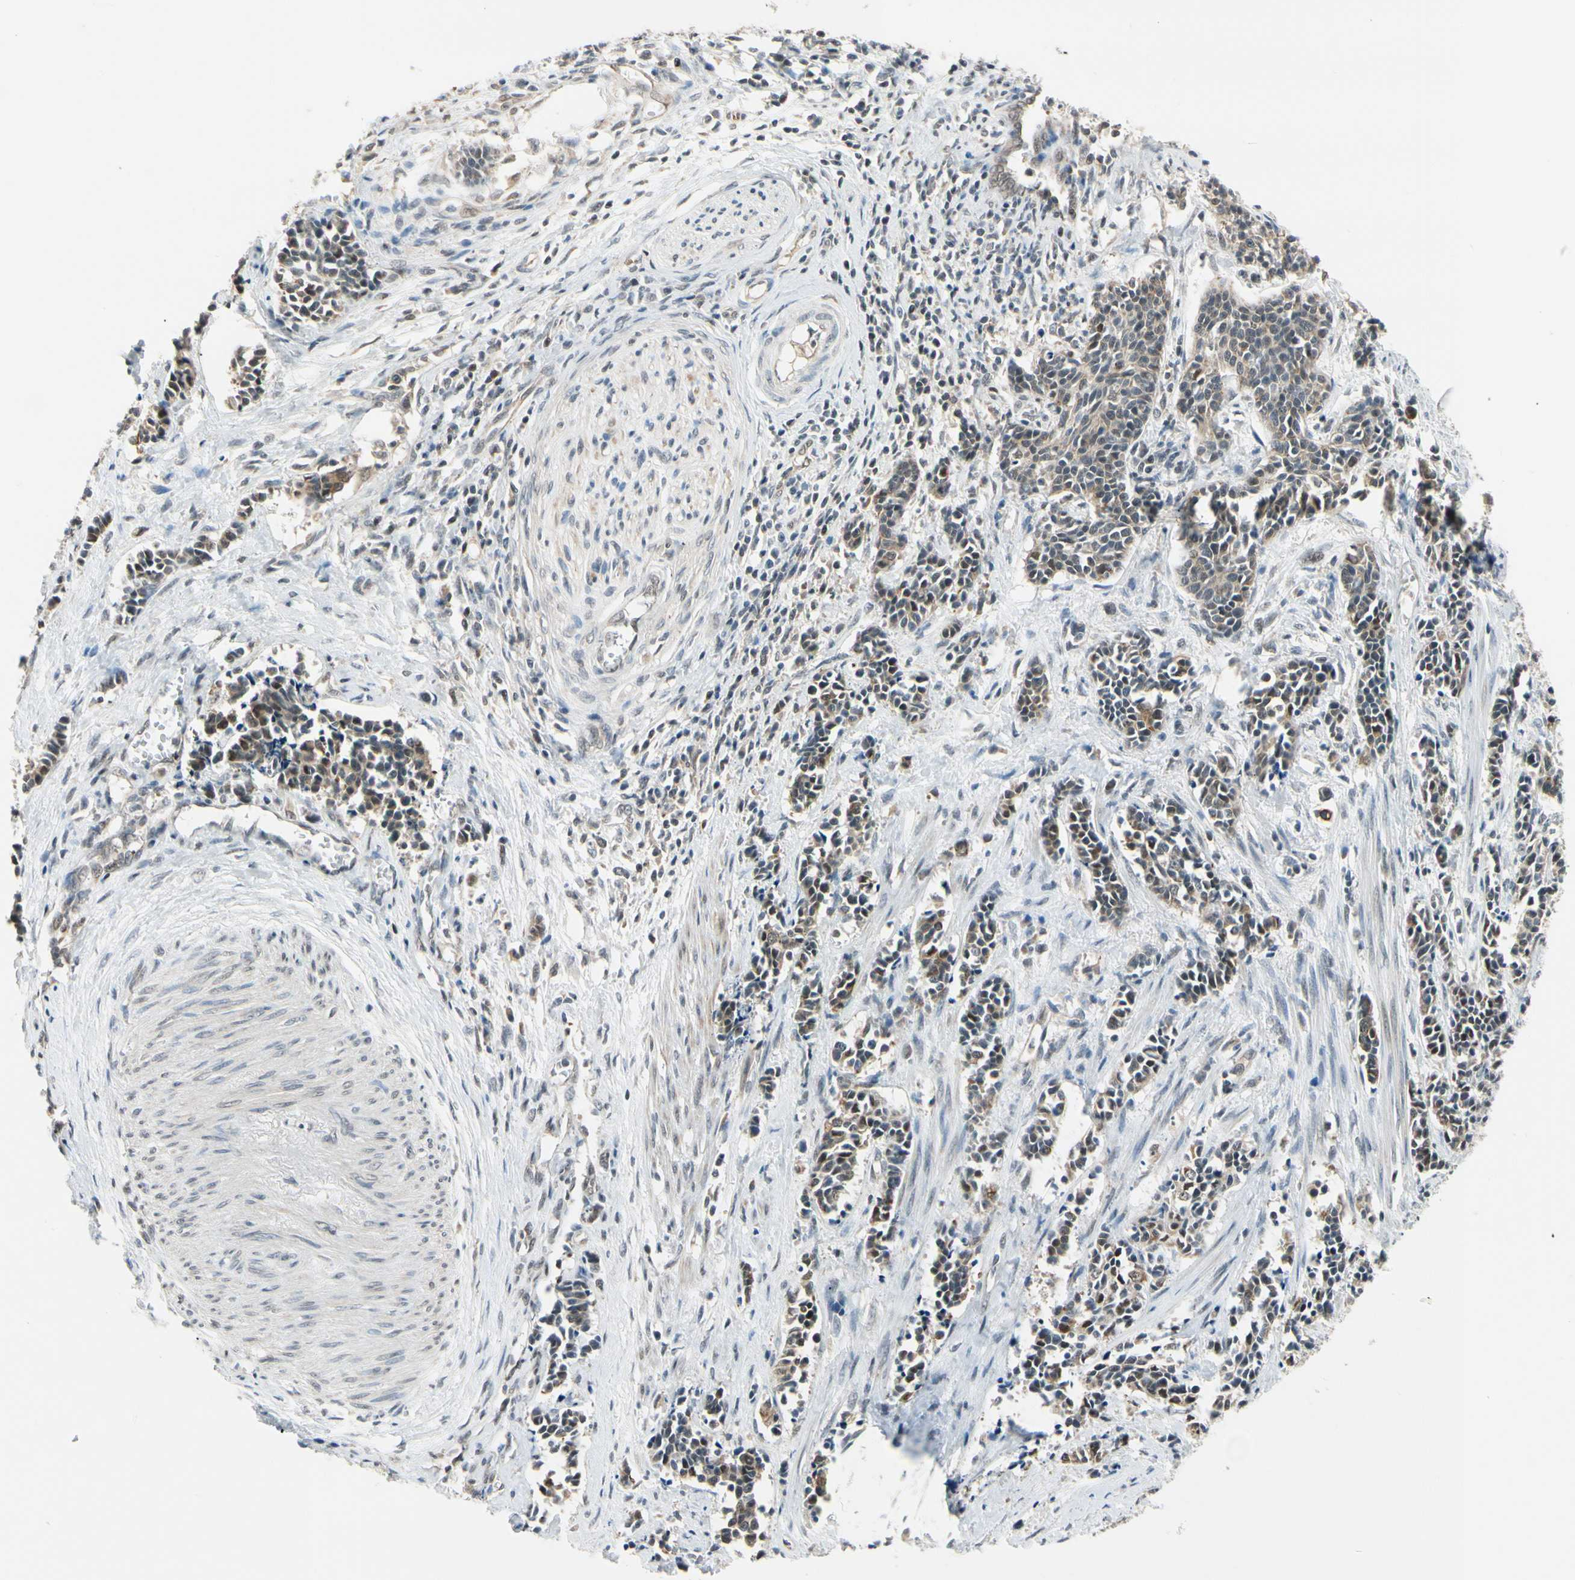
{"staining": {"intensity": "weak", "quantity": ">75%", "location": "cytoplasmic/membranous"}, "tissue": "cervical cancer", "cell_type": "Tumor cells", "image_type": "cancer", "snomed": [{"axis": "morphology", "description": "Squamous cell carcinoma, NOS"}, {"axis": "topography", "description": "Cervix"}], "caption": "There is low levels of weak cytoplasmic/membranous staining in tumor cells of cervical squamous cell carcinoma, as demonstrated by immunohistochemical staining (brown color).", "gene": "TAF12", "patient": {"sex": "female", "age": 35}}